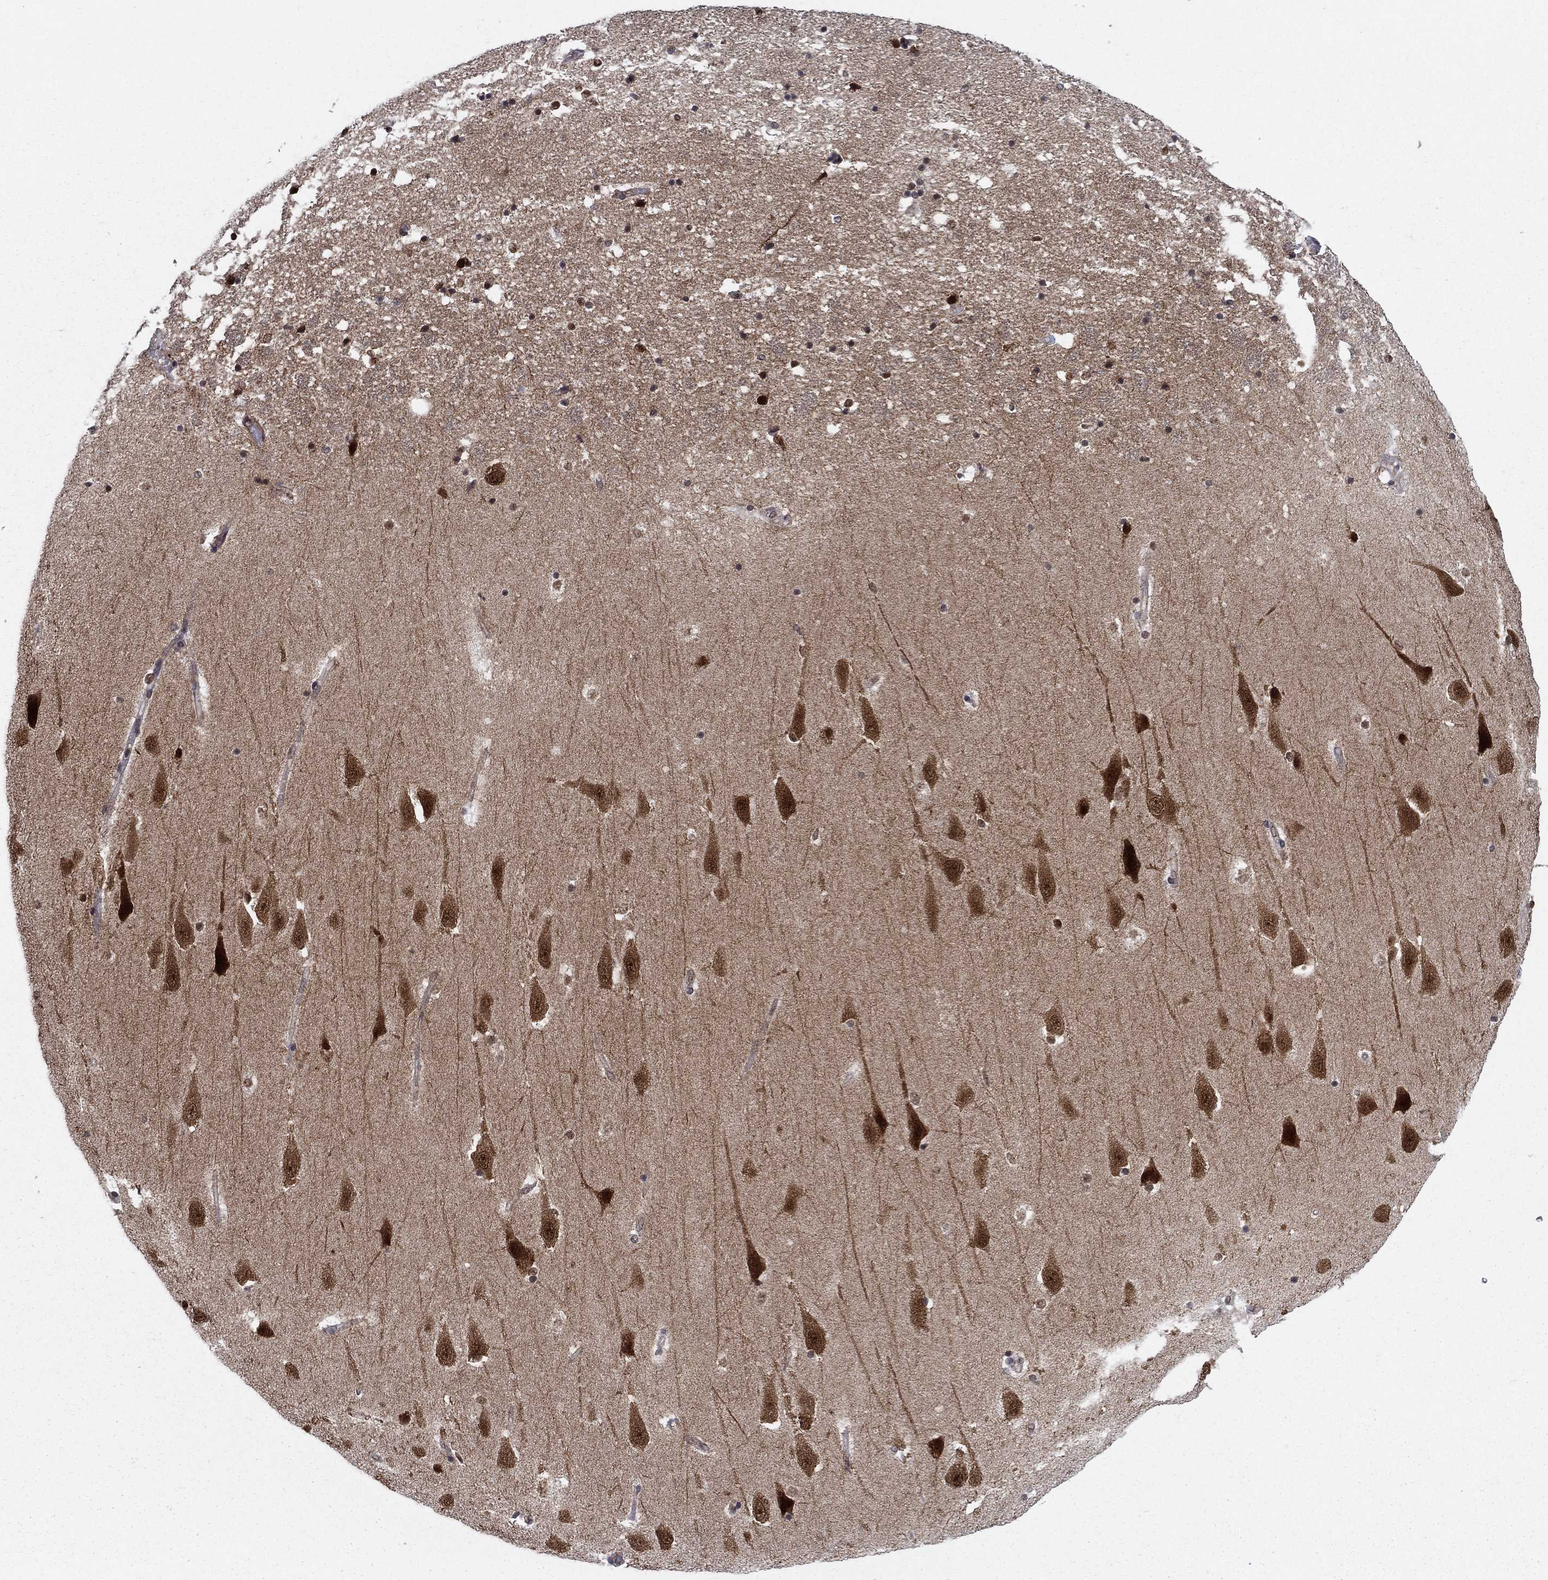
{"staining": {"intensity": "strong", "quantity": "<25%", "location": "nuclear"}, "tissue": "hippocampus", "cell_type": "Glial cells", "image_type": "normal", "snomed": [{"axis": "morphology", "description": "Normal tissue, NOS"}, {"axis": "topography", "description": "Hippocampus"}], "caption": "Normal hippocampus demonstrates strong nuclear staining in about <25% of glial cells (IHC, brightfield microscopy, high magnification)..", "gene": "DNAJA1", "patient": {"sex": "male", "age": 49}}